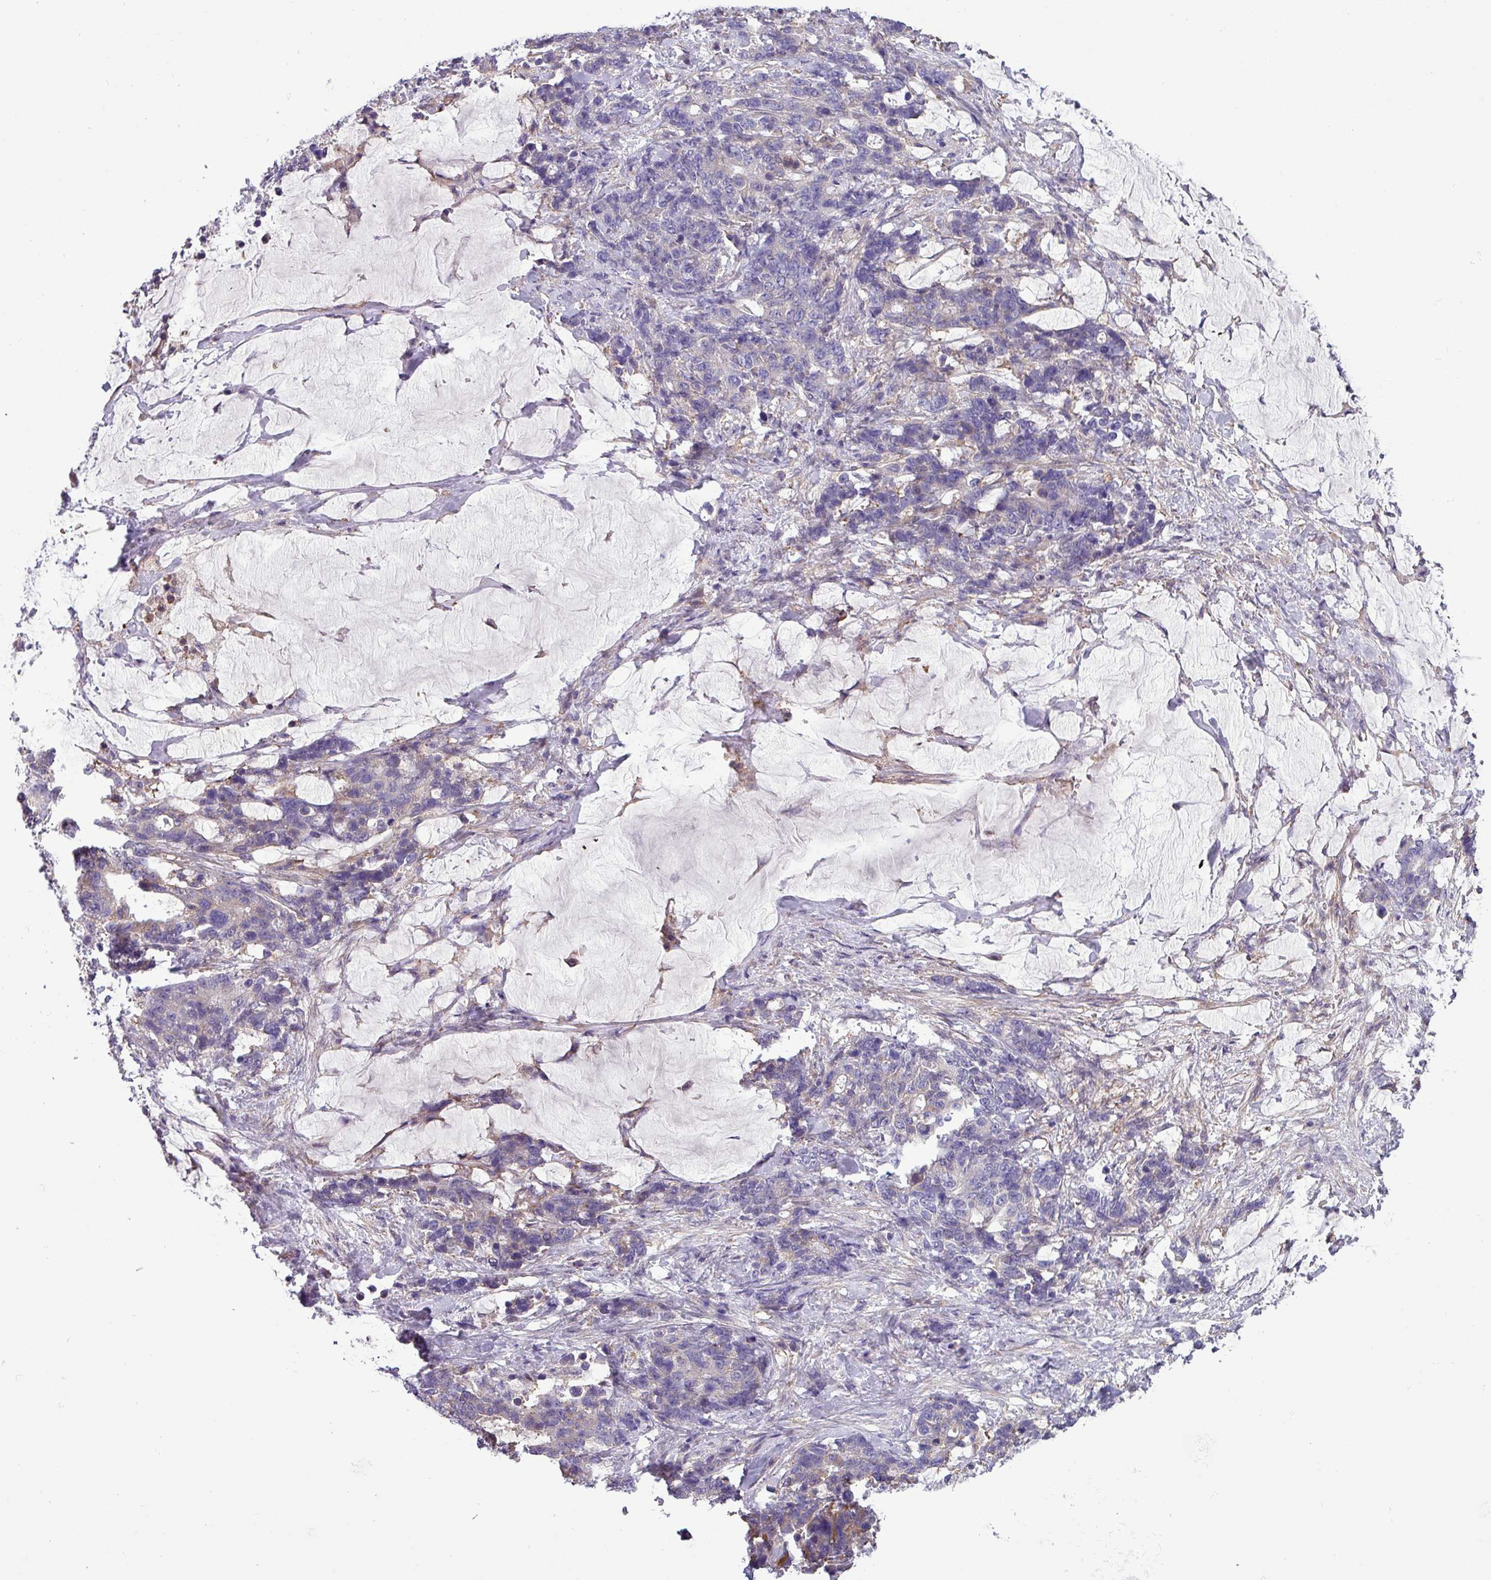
{"staining": {"intensity": "negative", "quantity": "none", "location": "none"}, "tissue": "stomach cancer", "cell_type": "Tumor cells", "image_type": "cancer", "snomed": [{"axis": "morphology", "description": "Normal tissue, NOS"}, {"axis": "morphology", "description": "Adenocarcinoma, NOS"}, {"axis": "topography", "description": "Stomach"}], "caption": "Protein analysis of stomach cancer shows no significant positivity in tumor cells. The staining is performed using DAB brown chromogen with nuclei counter-stained in using hematoxylin.", "gene": "SLC23A2", "patient": {"sex": "female", "age": 64}}